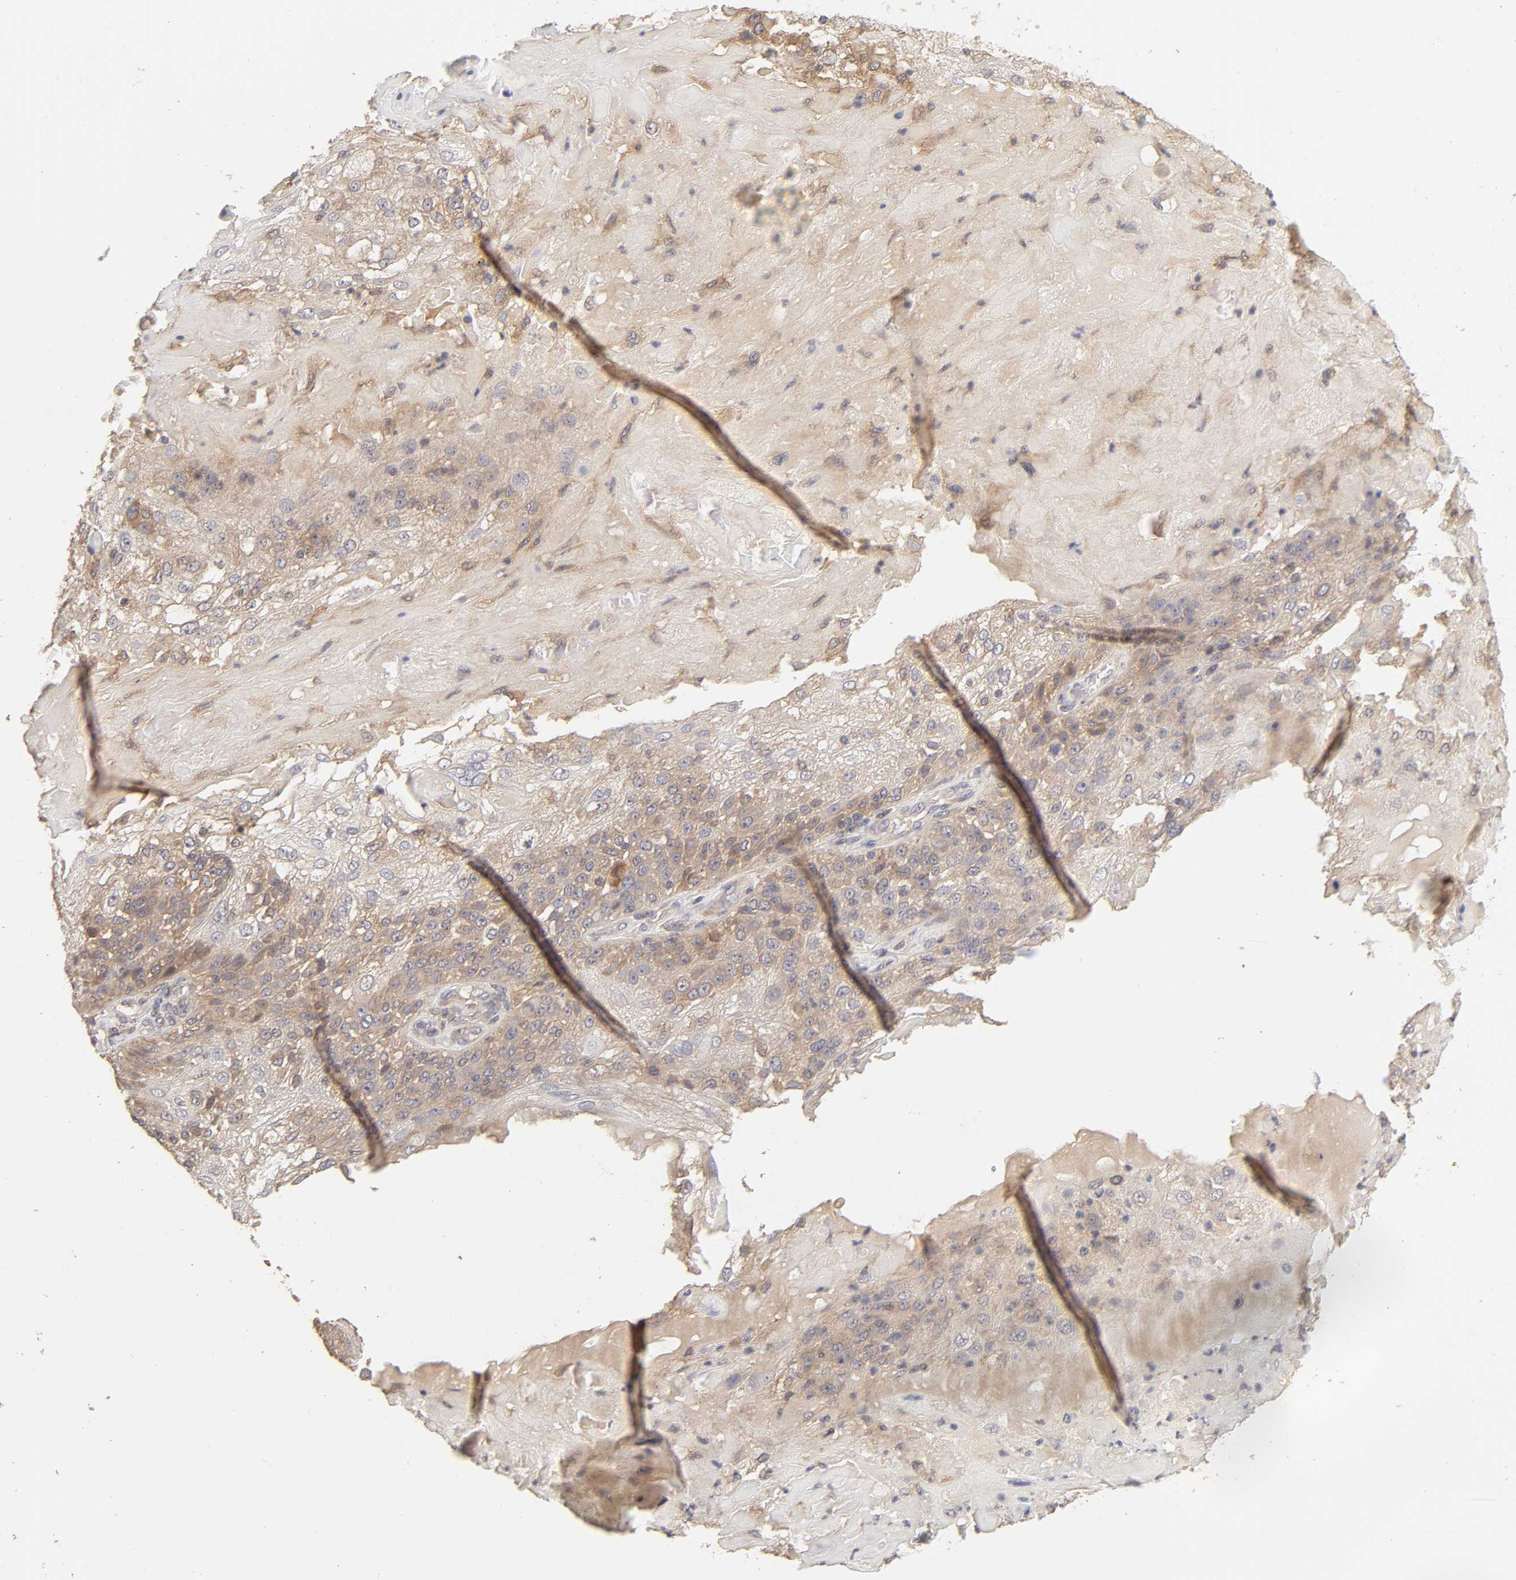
{"staining": {"intensity": "moderate", "quantity": "<25%", "location": "cytoplasmic/membranous"}, "tissue": "skin cancer", "cell_type": "Tumor cells", "image_type": "cancer", "snomed": [{"axis": "morphology", "description": "Normal tissue, NOS"}, {"axis": "morphology", "description": "Squamous cell carcinoma, NOS"}, {"axis": "topography", "description": "Skin"}], "caption": "Skin cancer tissue exhibits moderate cytoplasmic/membranous staining in about <25% of tumor cells", "gene": "AP1G2", "patient": {"sex": "female", "age": 83}}